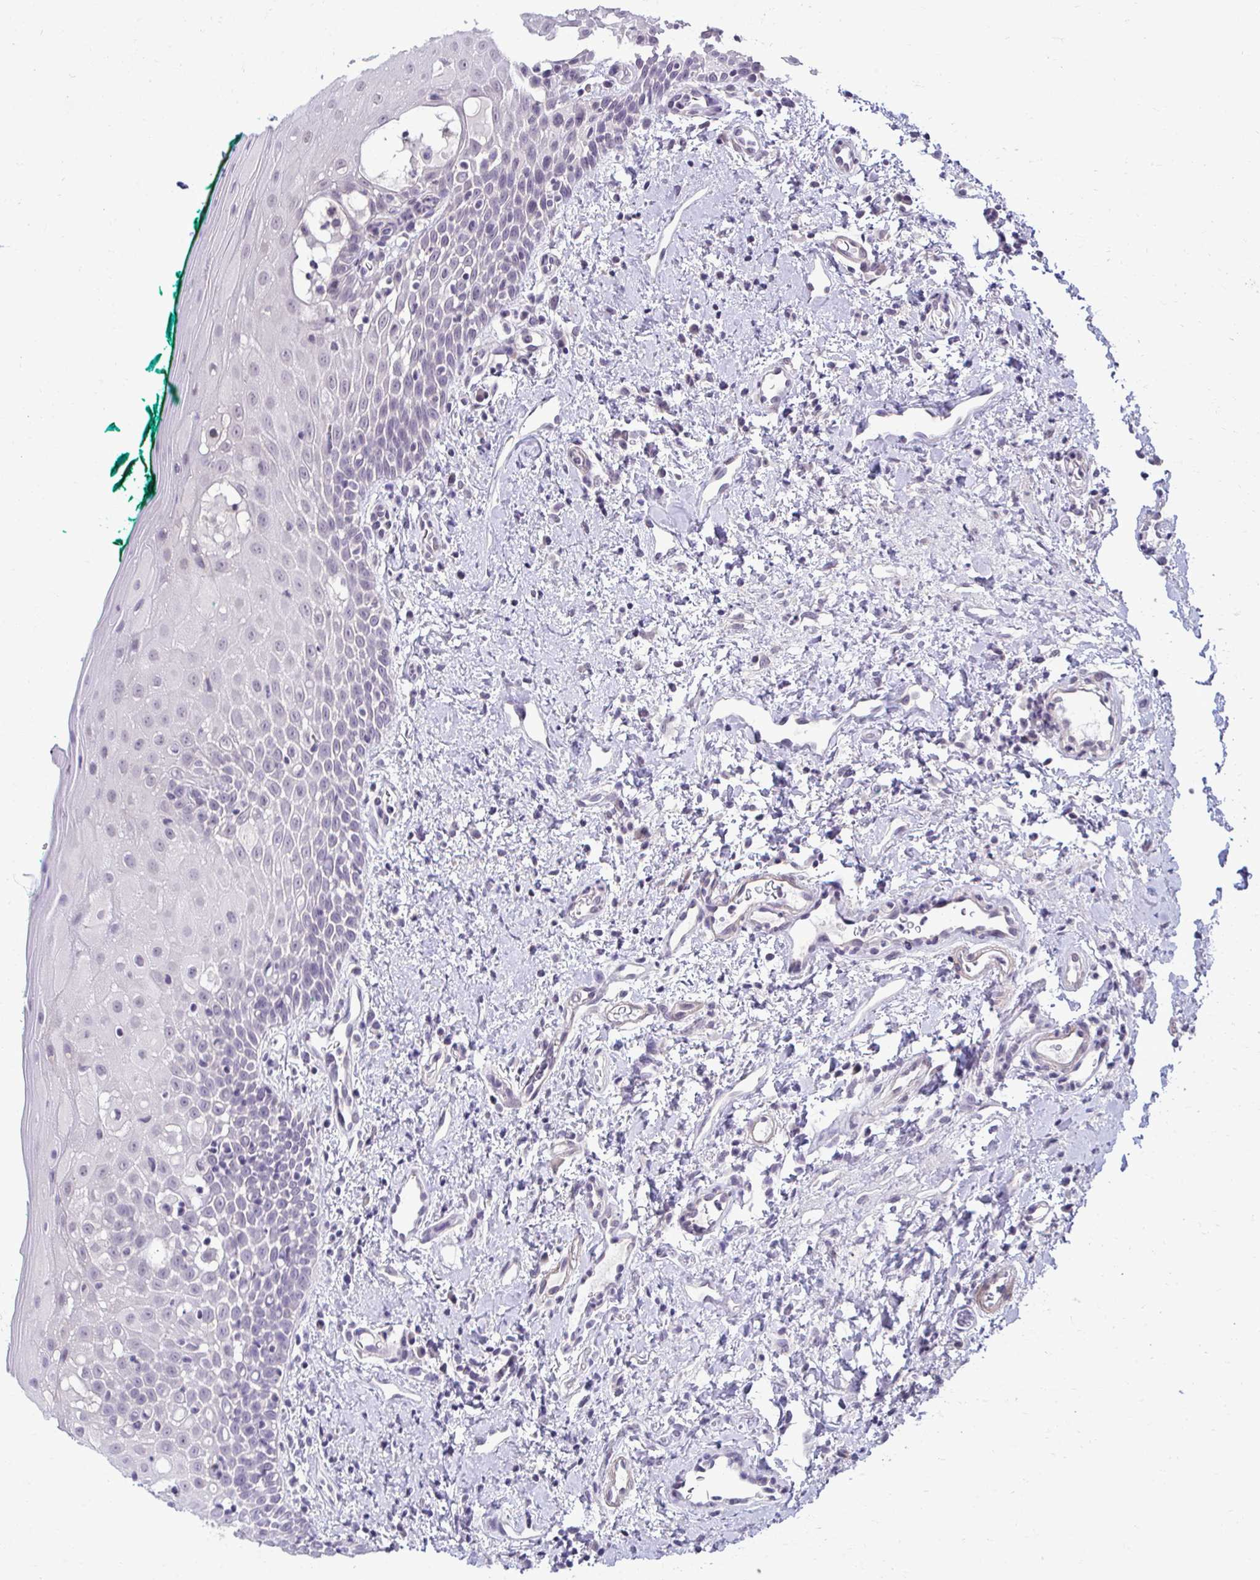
{"staining": {"intensity": "negative", "quantity": "none", "location": "none"}, "tissue": "oral mucosa", "cell_type": "Squamous epithelial cells", "image_type": "normal", "snomed": [{"axis": "morphology", "description": "Normal tissue, NOS"}, {"axis": "topography", "description": "Oral tissue"}], "caption": "Protein analysis of normal oral mucosa exhibits no significant expression in squamous epithelial cells. (Immunohistochemistry, brightfield microscopy, high magnification).", "gene": "SLC30A3", "patient": {"sex": "female", "age": 70}}